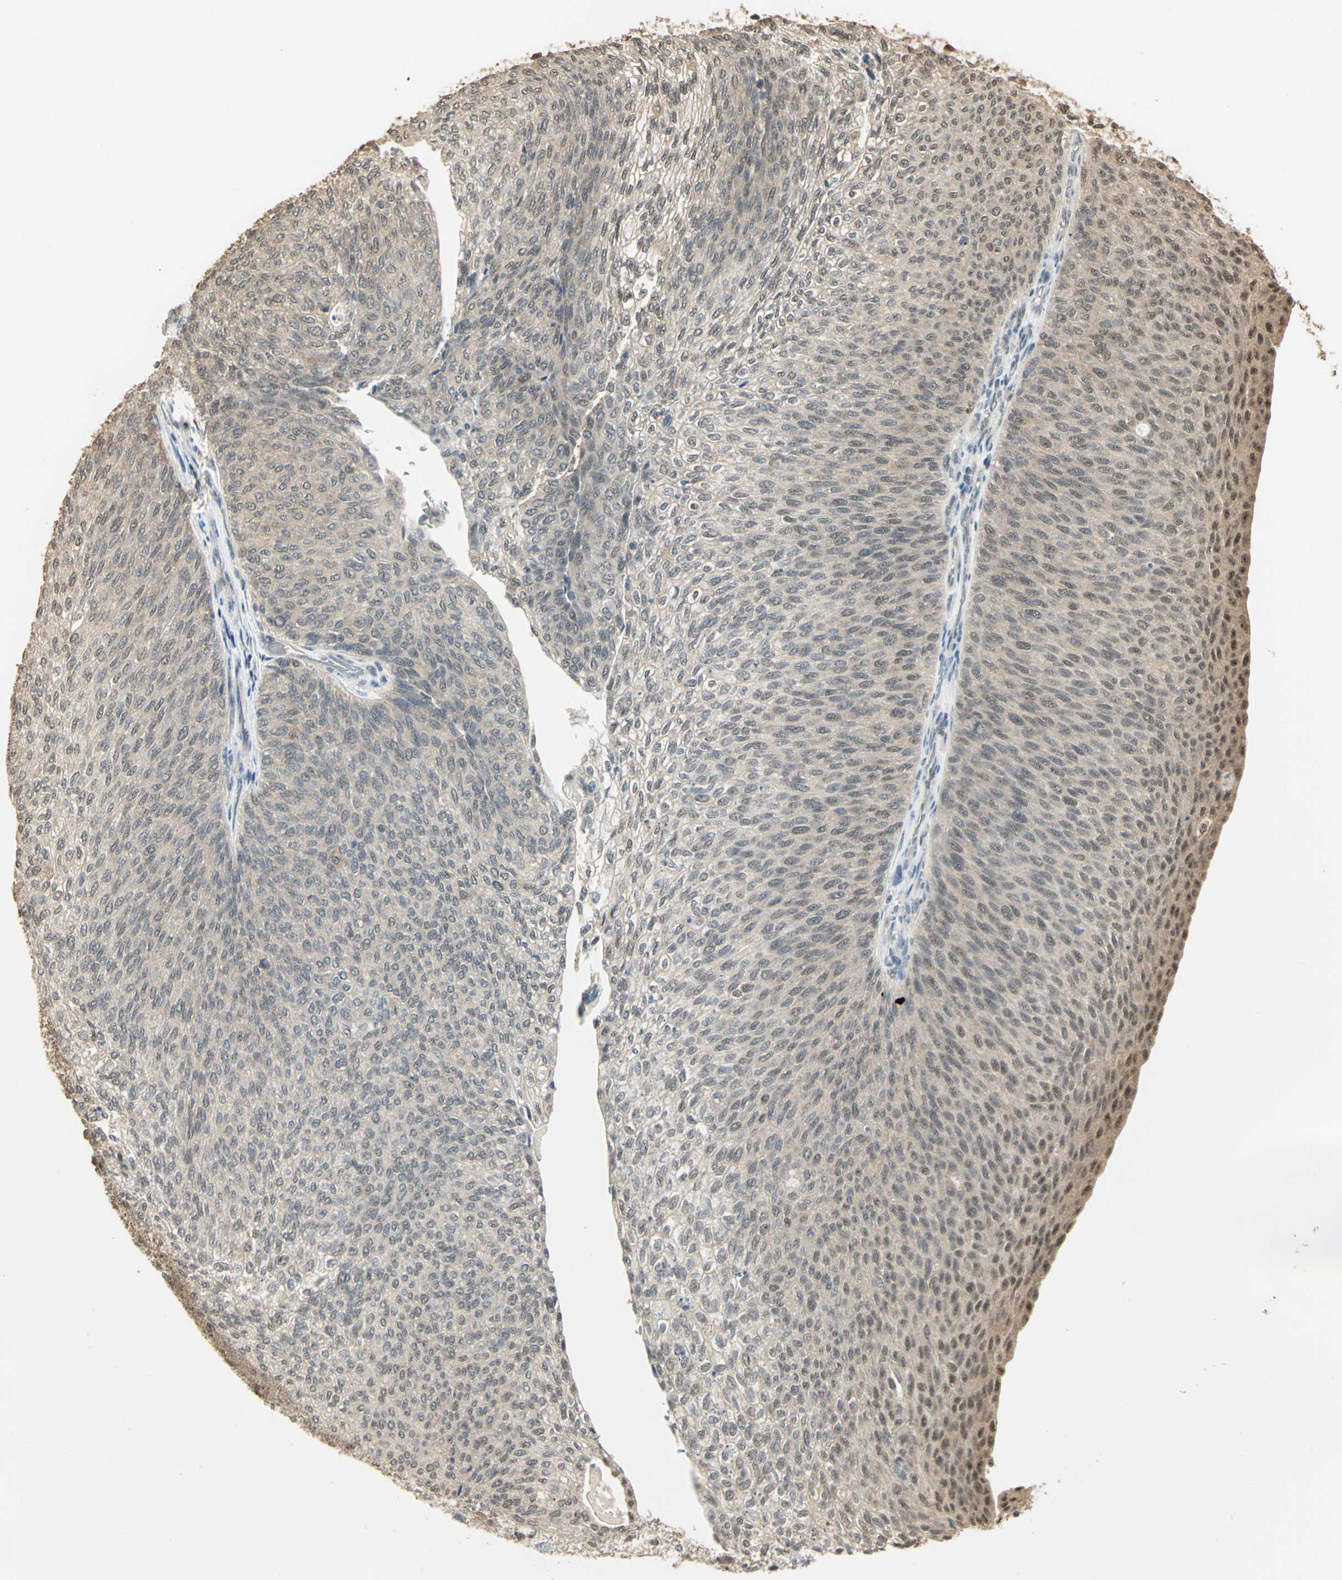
{"staining": {"intensity": "weak", "quantity": "<25%", "location": "cytoplasmic/membranous"}, "tissue": "urothelial cancer", "cell_type": "Tumor cells", "image_type": "cancer", "snomed": [{"axis": "morphology", "description": "Urothelial carcinoma, Low grade"}, {"axis": "topography", "description": "Urinary bladder"}], "caption": "An immunohistochemistry (IHC) micrograph of low-grade urothelial carcinoma is shown. There is no staining in tumor cells of low-grade urothelial carcinoma. (DAB (3,3'-diaminobenzidine) immunohistochemistry (IHC) visualized using brightfield microscopy, high magnification).", "gene": "UCHL5", "patient": {"sex": "female", "age": 79}}